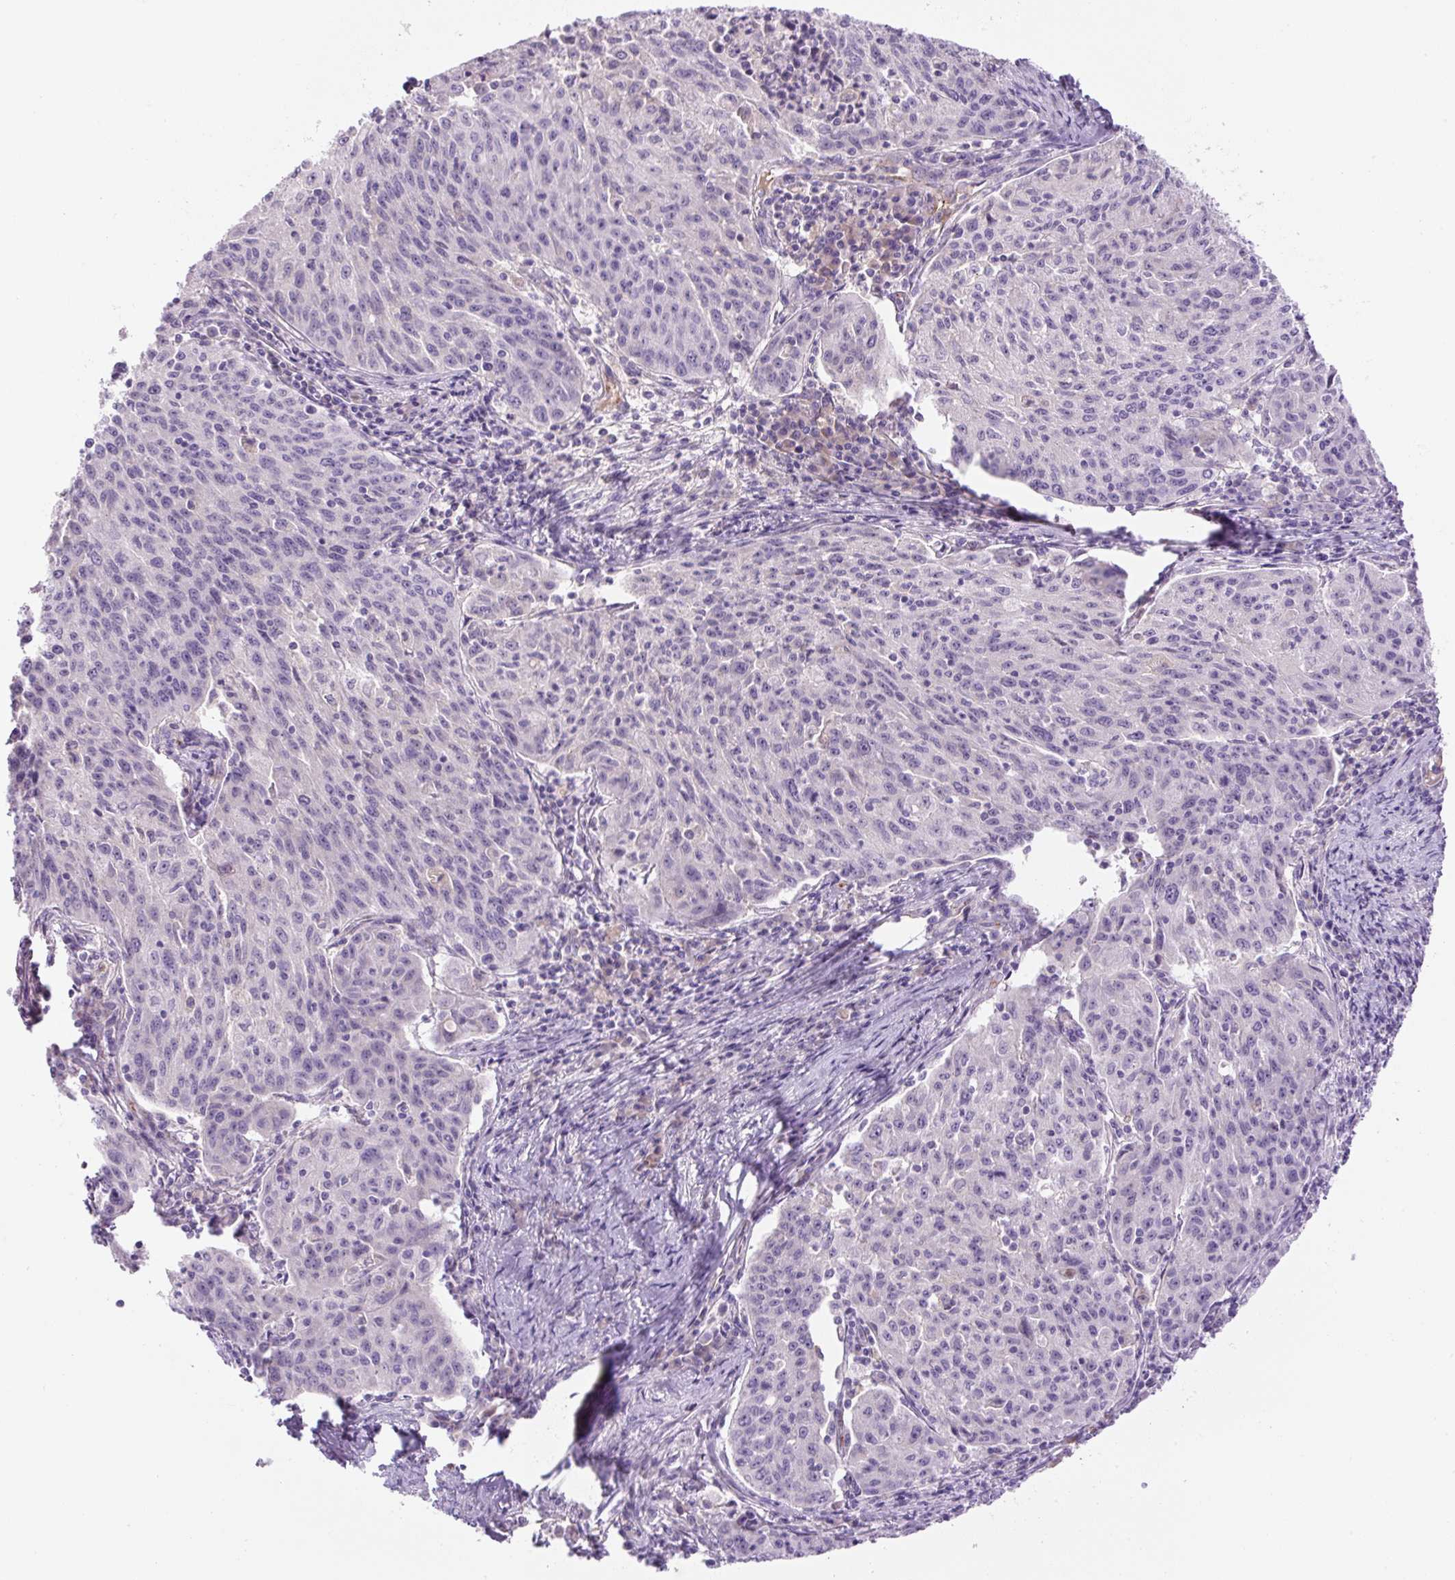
{"staining": {"intensity": "negative", "quantity": "none", "location": "none"}, "tissue": "lung cancer", "cell_type": "Tumor cells", "image_type": "cancer", "snomed": [{"axis": "morphology", "description": "Squamous cell carcinoma, NOS"}, {"axis": "morphology", "description": "Squamous cell carcinoma, metastatic, NOS"}, {"axis": "topography", "description": "Bronchus"}, {"axis": "topography", "description": "Lung"}], "caption": "DAB immunohistochemical staining of squamous cell carcinoma (lung) demonstrates no significant positivity in tumor cells.", "gene": "RSPO4", "patient": {"sex": "male", "age": 62}}